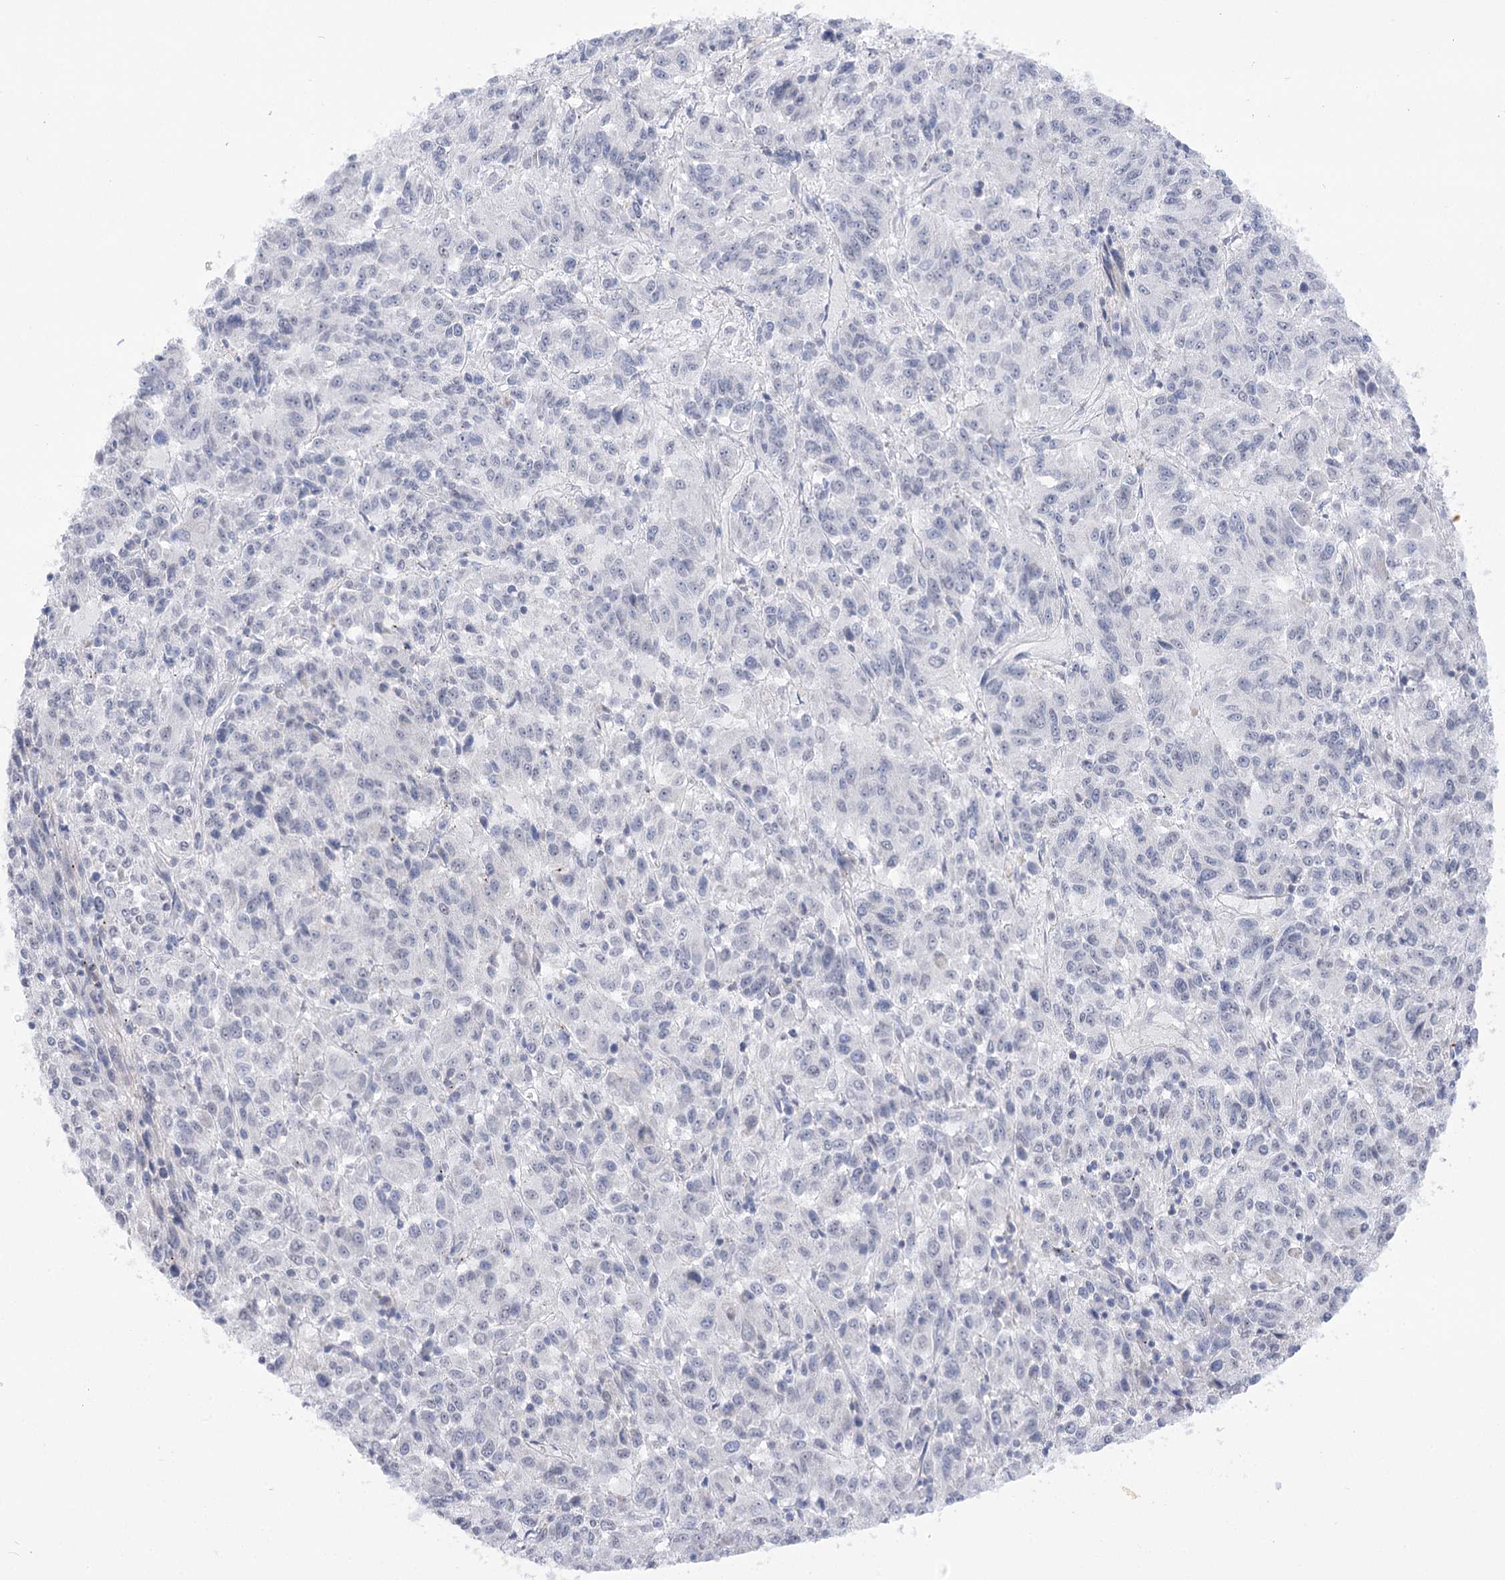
{"staining": {"intensity": "negative", "quantity": "none", "location": "none"}, "tissue": "melanoma", "cell_type": "Tumor cells", "image_type": "cancer", "snomed": [{"axis": "morphology", "description": "Malignant melanoma, Metastatic site"}, {"axis": "topography", "description": "Lung"}], "caption": "Human melanoma stained for a protein using immunohistochemistry exhibits no positivity in tumor cells.", "gene": "ATP10B", "patient": {"sex": "male", "age": 64}}